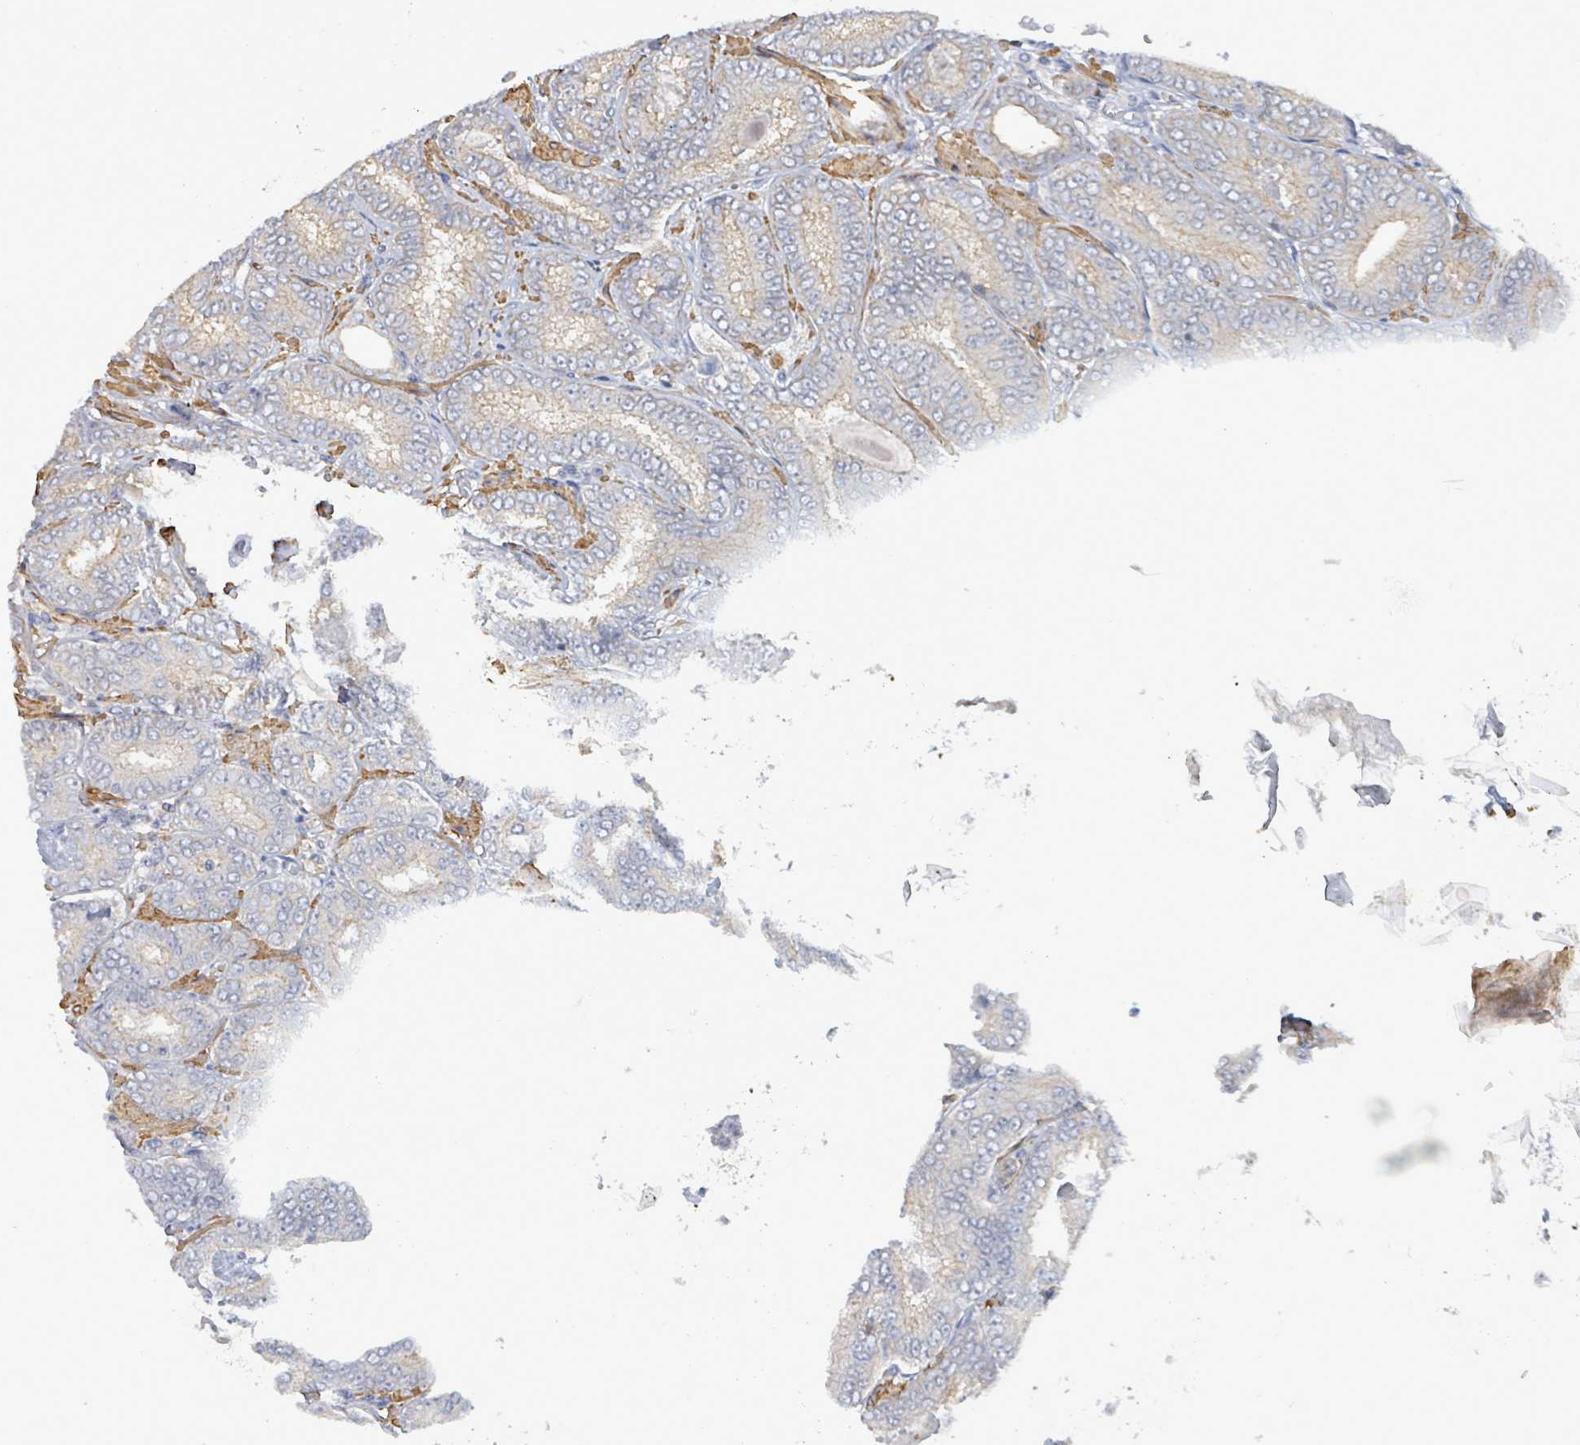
{"staining": {"intensity": "negative", "quantity": "none", "location": "none"}, "tissue": "prostate cancer", "cell_type": "Tumor cells", "image_type": "cancer", "snomed": [{"axis": "morphology", "description": "Adenocarcinoma, High grade"}, {"axis": "topography", "description": "Prostate"}], "caption": "High power microscopy micrograph of an immunohistochemistry micrograph of adenocarcinoma (high-grade) (prostate), revealing no significant positivity in tumor cells. (Brightfield microscopy of DAB (3,3'-diaminobenzidine) IHC at high magnification).", "gene": "DMRTC1B", "patient": {"sex": "male", "age": 72}}